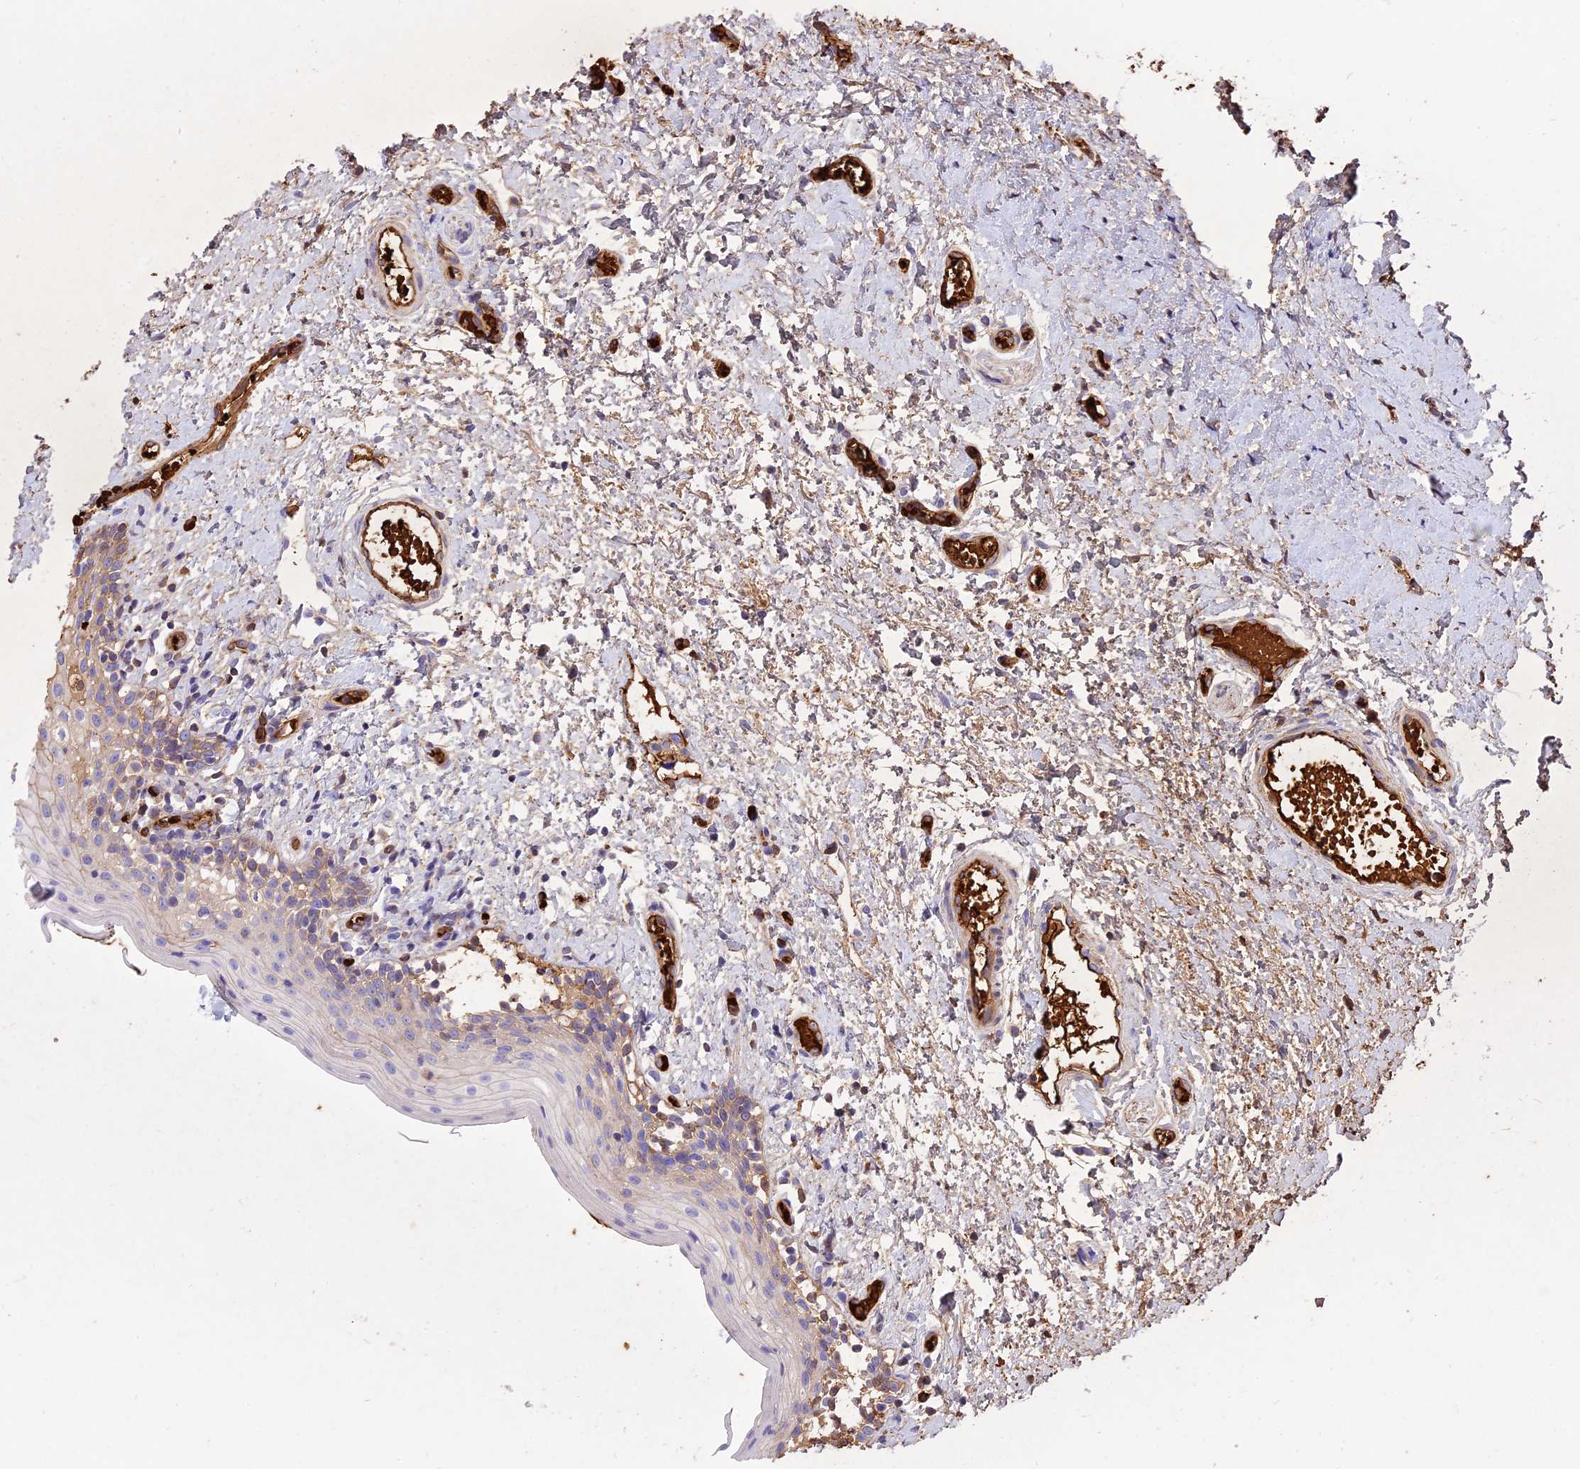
{"staining": {"intensity": "weak", "quantity": "<25%", "location": "cytoplasmic/membranous"}, "tissue": "oral mucosa", "cell_type": "Squamous epithelial cells", "image_type": "normal", "snomed": [{"axis": "morphology", "description": "Normal tissue, NOS"}, {"axis": "topography", "description": "Oral tissue"}], "caption": "A micrograph of oral mucosa stained for a protein reveals no brown staining in squamous epithelial cells. (IHC, brightfield microscopy, high magnification).", "gene": "TTC4", "patient": {"sex": "female", "age": 13}}